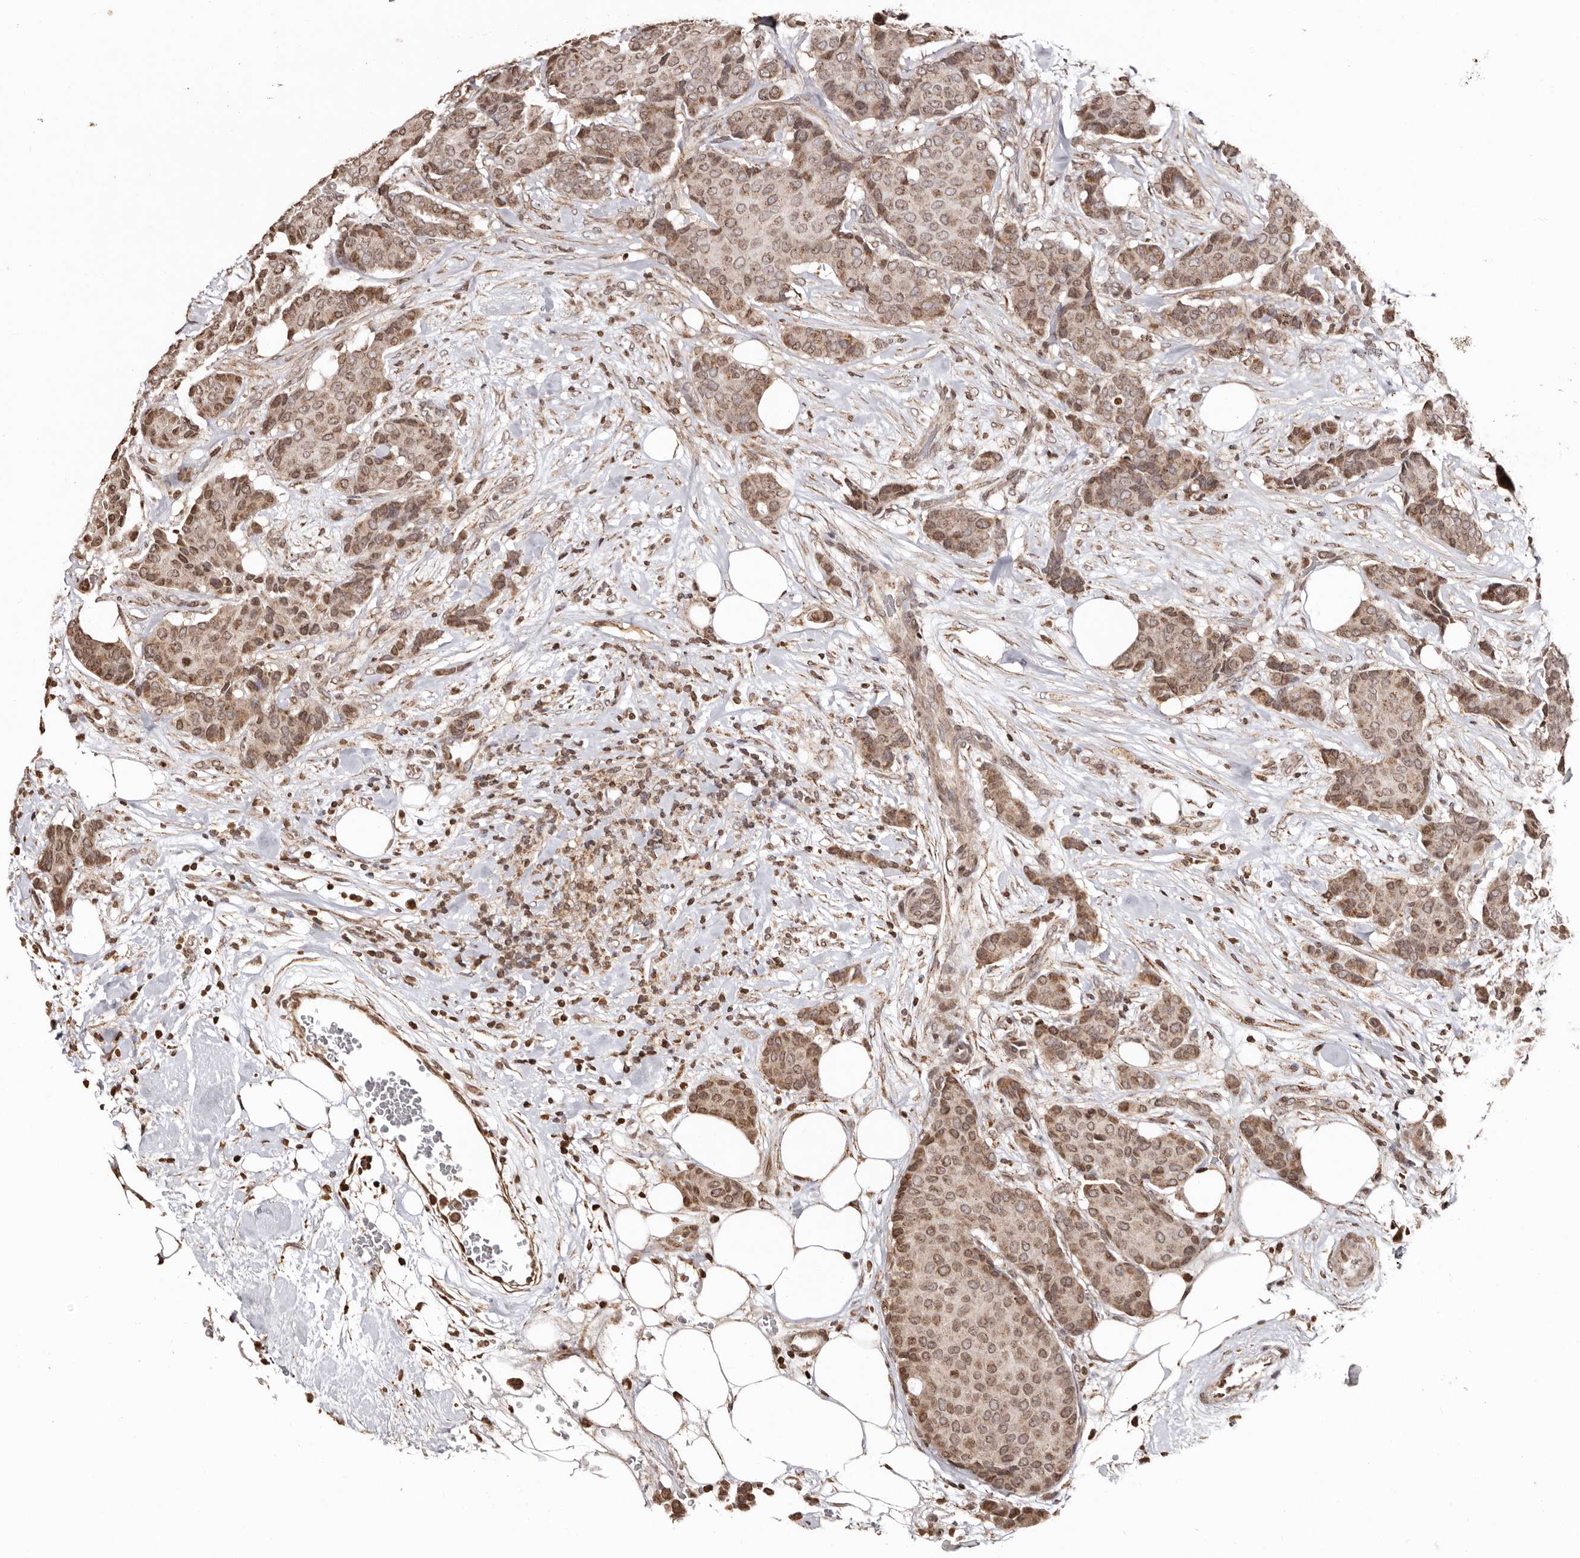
{"staining": {"intensity": "moderate", "quantity": ">75%", "location": "cytoplasmic/membranous,nuclear"}, "tissue": "breast cancer", "cell_type": "Tumor cells", "image_type": "cancer", "snomed": [{"axis": "morphology", "description": "Duct carcinoma"}, {"axis": "topography", "description": "Breast"}], "caption": "The image displays staining of intraductal carcinoma (breast), revealing moderate cytoplasmic/membranous and nuclear protein staining (brown color) within tumor cells.", "gene": "CCDC190", "patient": {"sex": "female", "age": 75}}